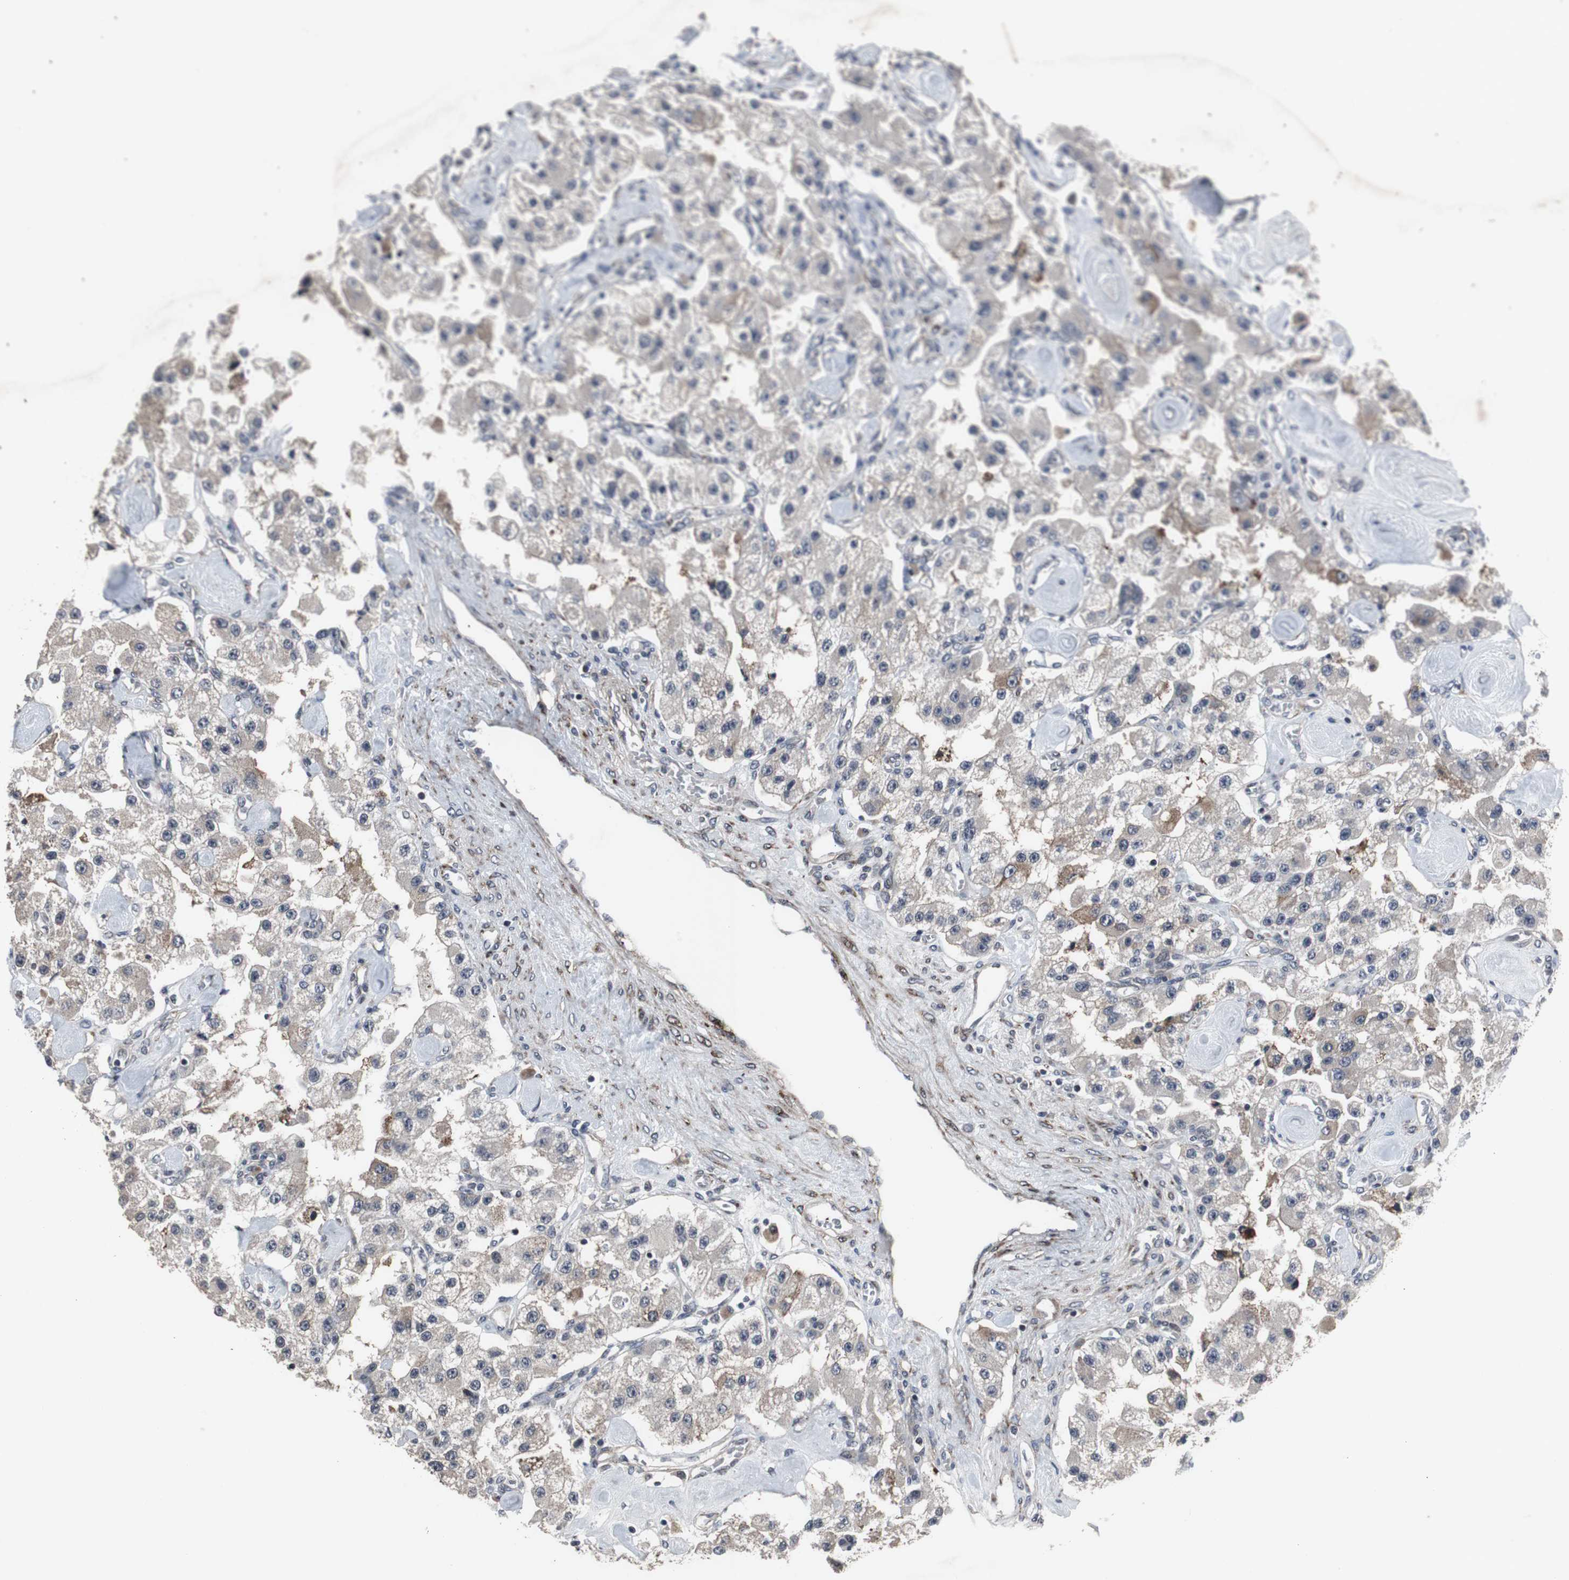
{"staining": {"intensity": "weak", "quantity": "25%-75%", "location": "cytoplasmic/membranous"}, "tissue": "carcinoid", "cell_type": "Tumor cells", "image_type": "cancer", "snomed": [{"axis": "morphology", "description": "Carcinoid, malignant, NOS"}, {"axis": "topography", "description": "Pancreas"}], "caption": "There is low levels of weak cytoplasmic/membranous staining in tumor cells of carcinoid (malignant), as demonstrated by immunohistochemical staining (brown color).", "gene": "CRADD", "patient": {"sex": "male", "age": 41}}